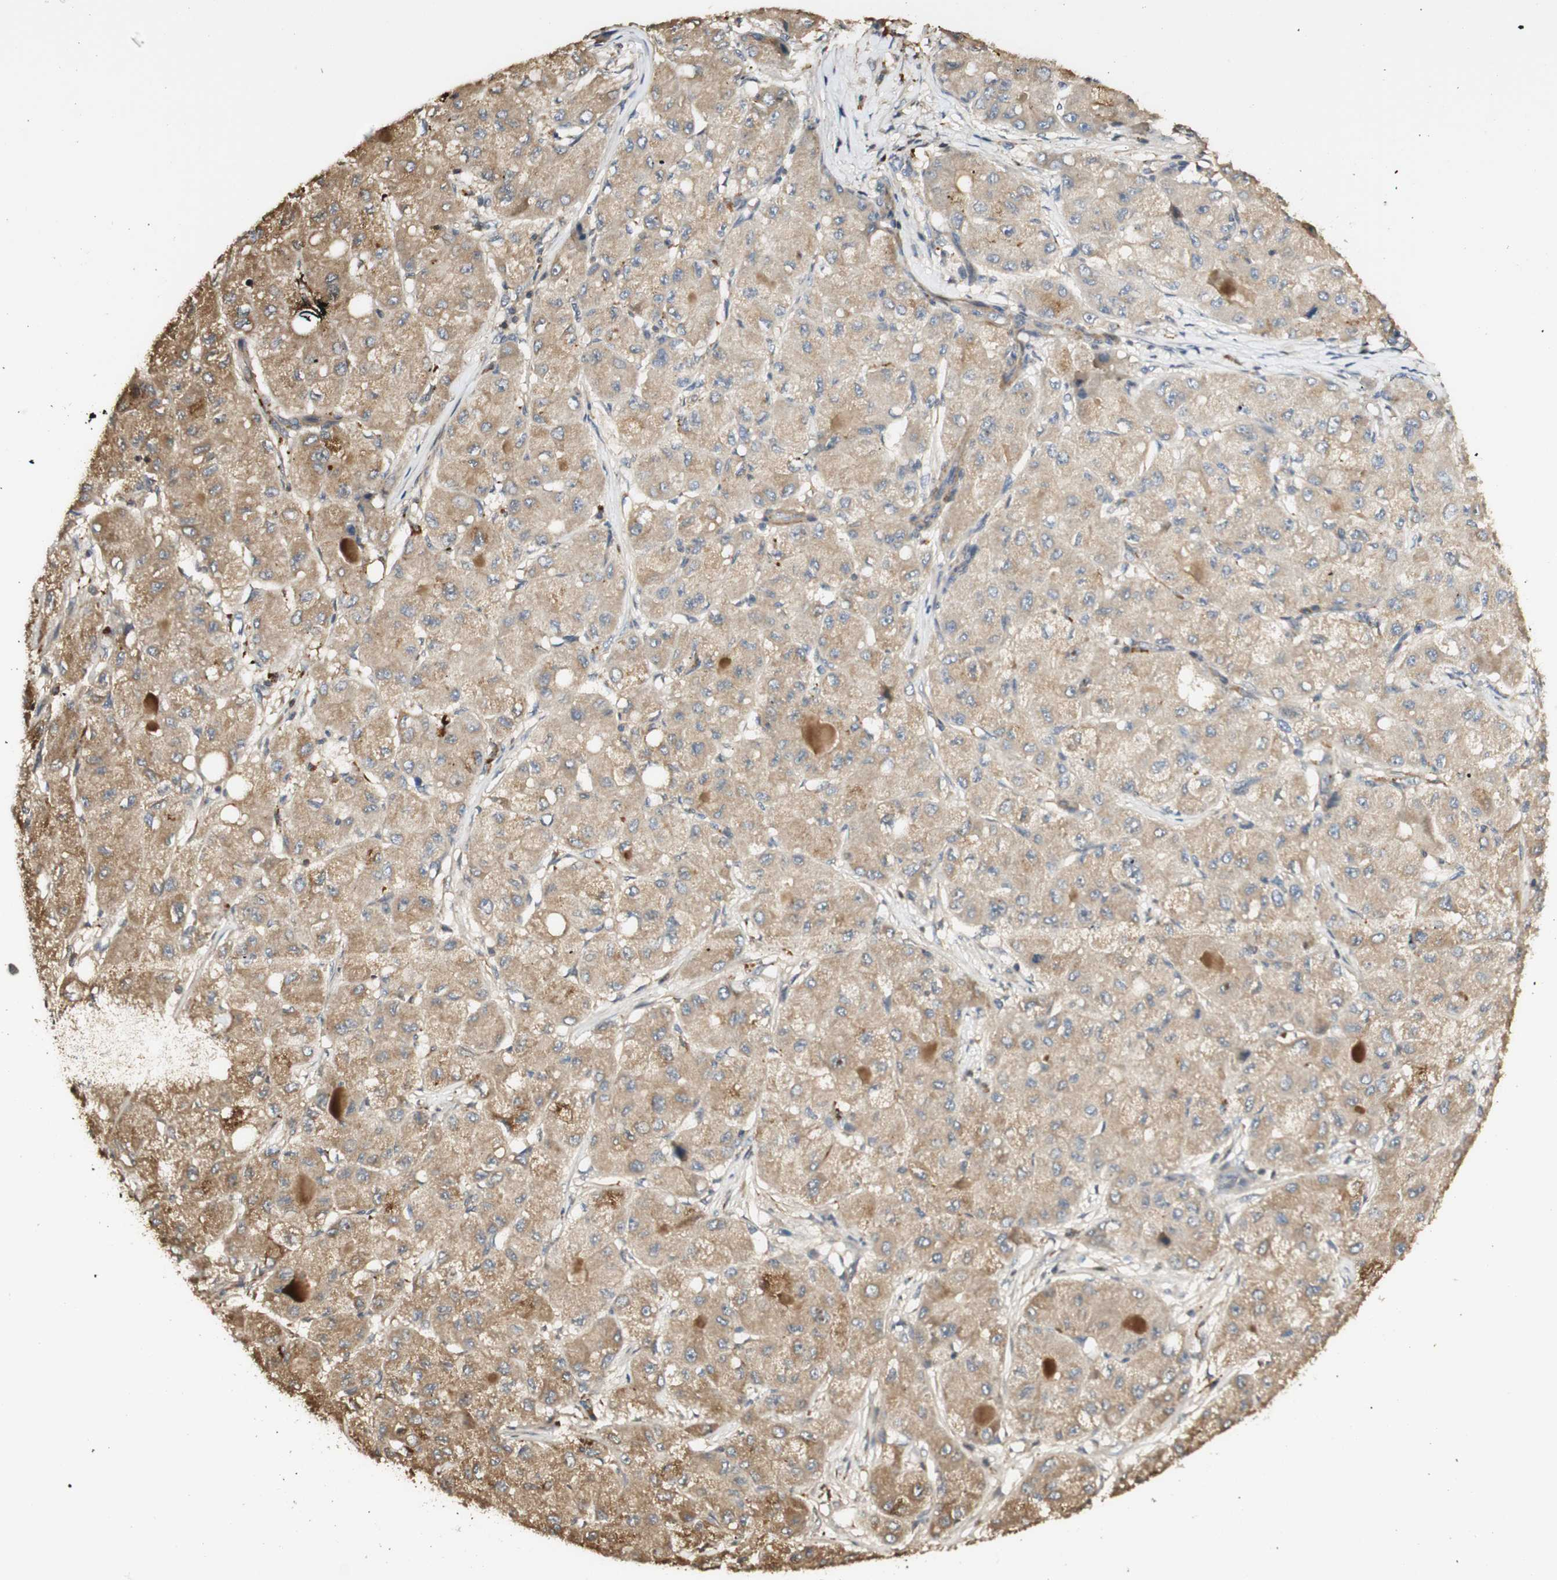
{"staining": {"intensity": "weak", "quantity": ">75%", "location": "cytoplasmic/membranous"}, "tissue": "liver cancer", "cell_type": "Tumor cells", "image_type": "cancer", "snomed": [{"axis": "morphology", "description": "Carcinoma, Hepatocellular, NOS"}, {"axis": "topography", "description": "Liver"}], "caption": "Liver hepatocellular carcinoma was stained to show a protein in brown. There is low levels of weak cytoplasmic/membranous positivity in approximately >75% of tumor cells.", "gene": "AGER", "patient": {"sex": "male", "age": 80}}